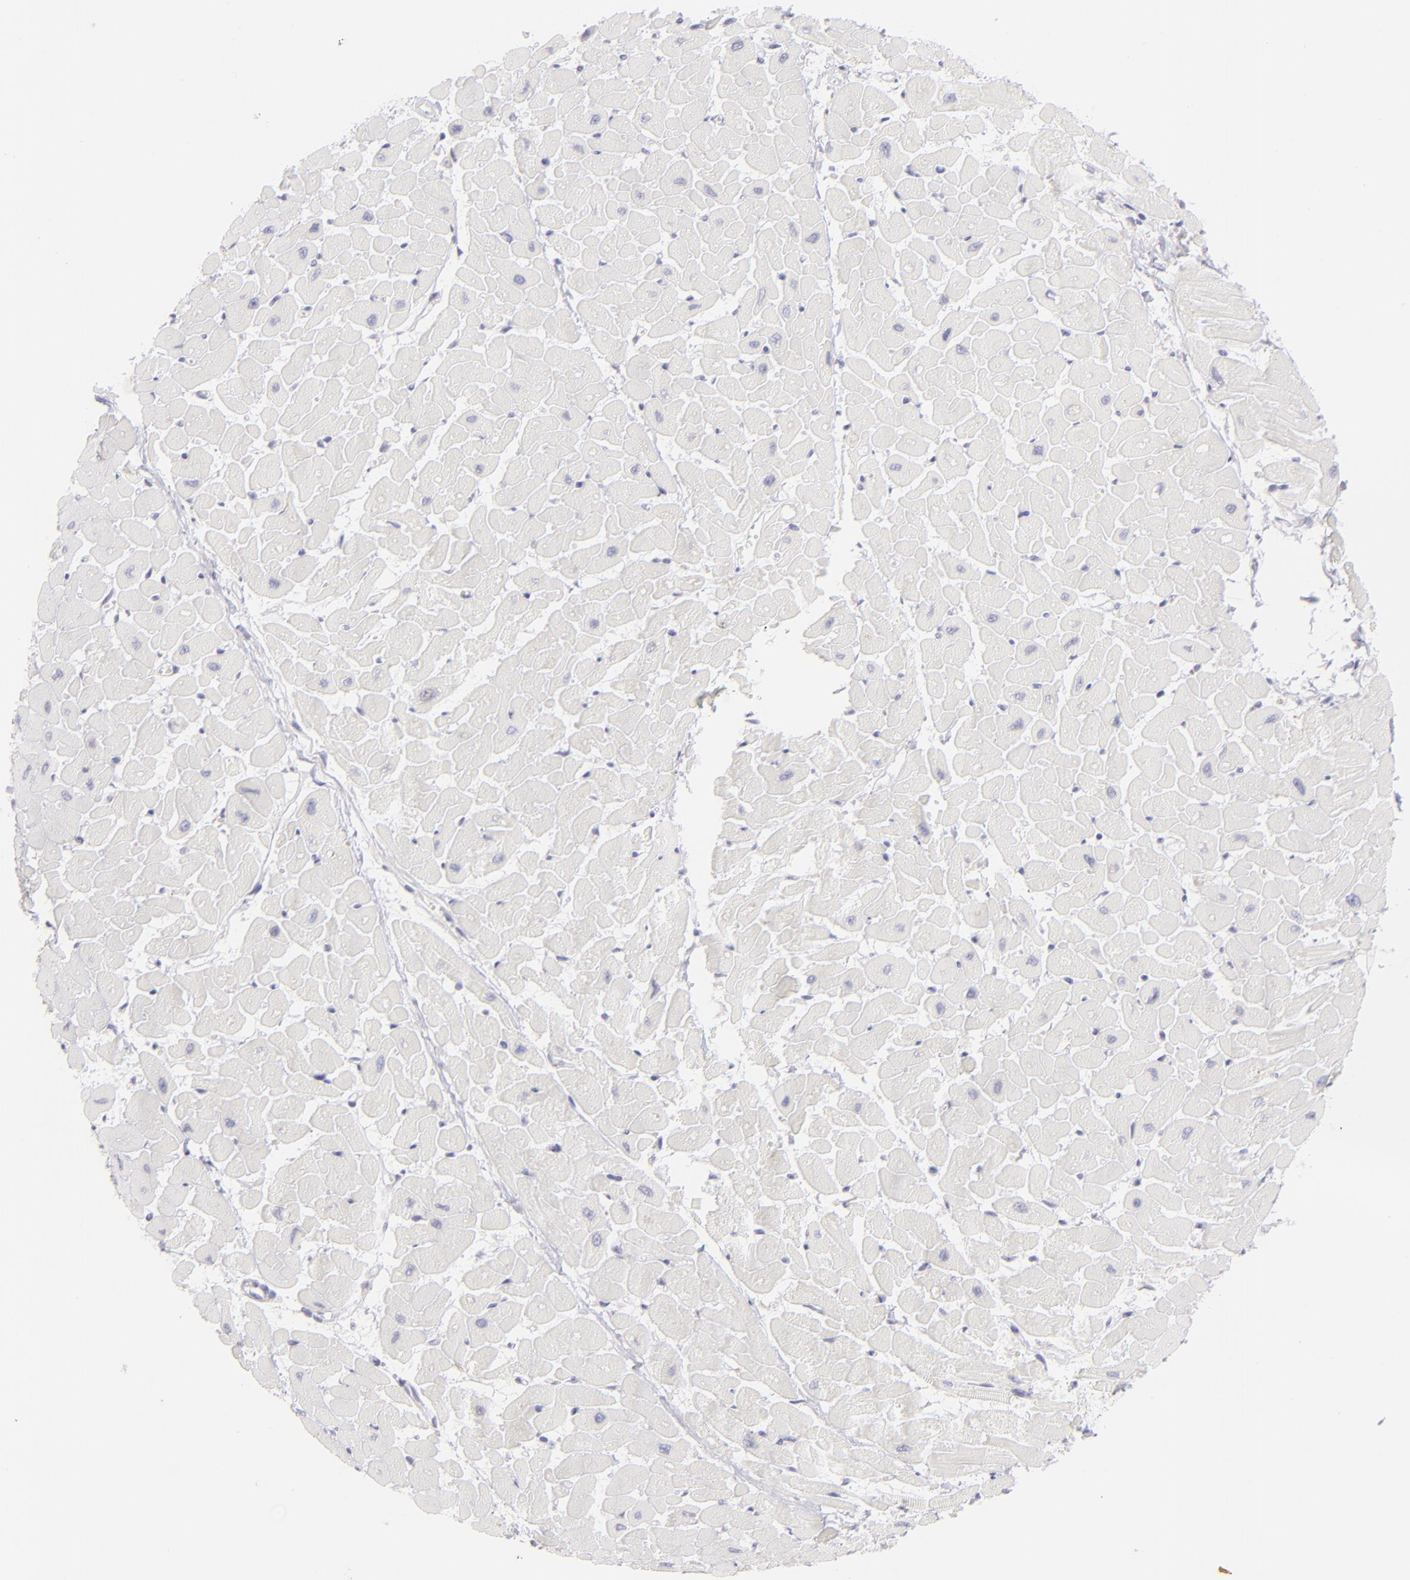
{"staining": {"intensity": "negative", "quantity": "none", "location": "none"}, "tissue": "heart muscle", "cell_type": "Cardiomyocytes", "image_type": "normal", "snomed": [{"axis": "morphology", "description": "Normal tissue, NOS"}, {"axis": "topography", "description": "Heart"}], "caption": "The histopathology image displays no significant staining in cardiomyocytes of heart muscle.", "gene": "CLDN4", "patient": {"sex": "female", "age": 19}}